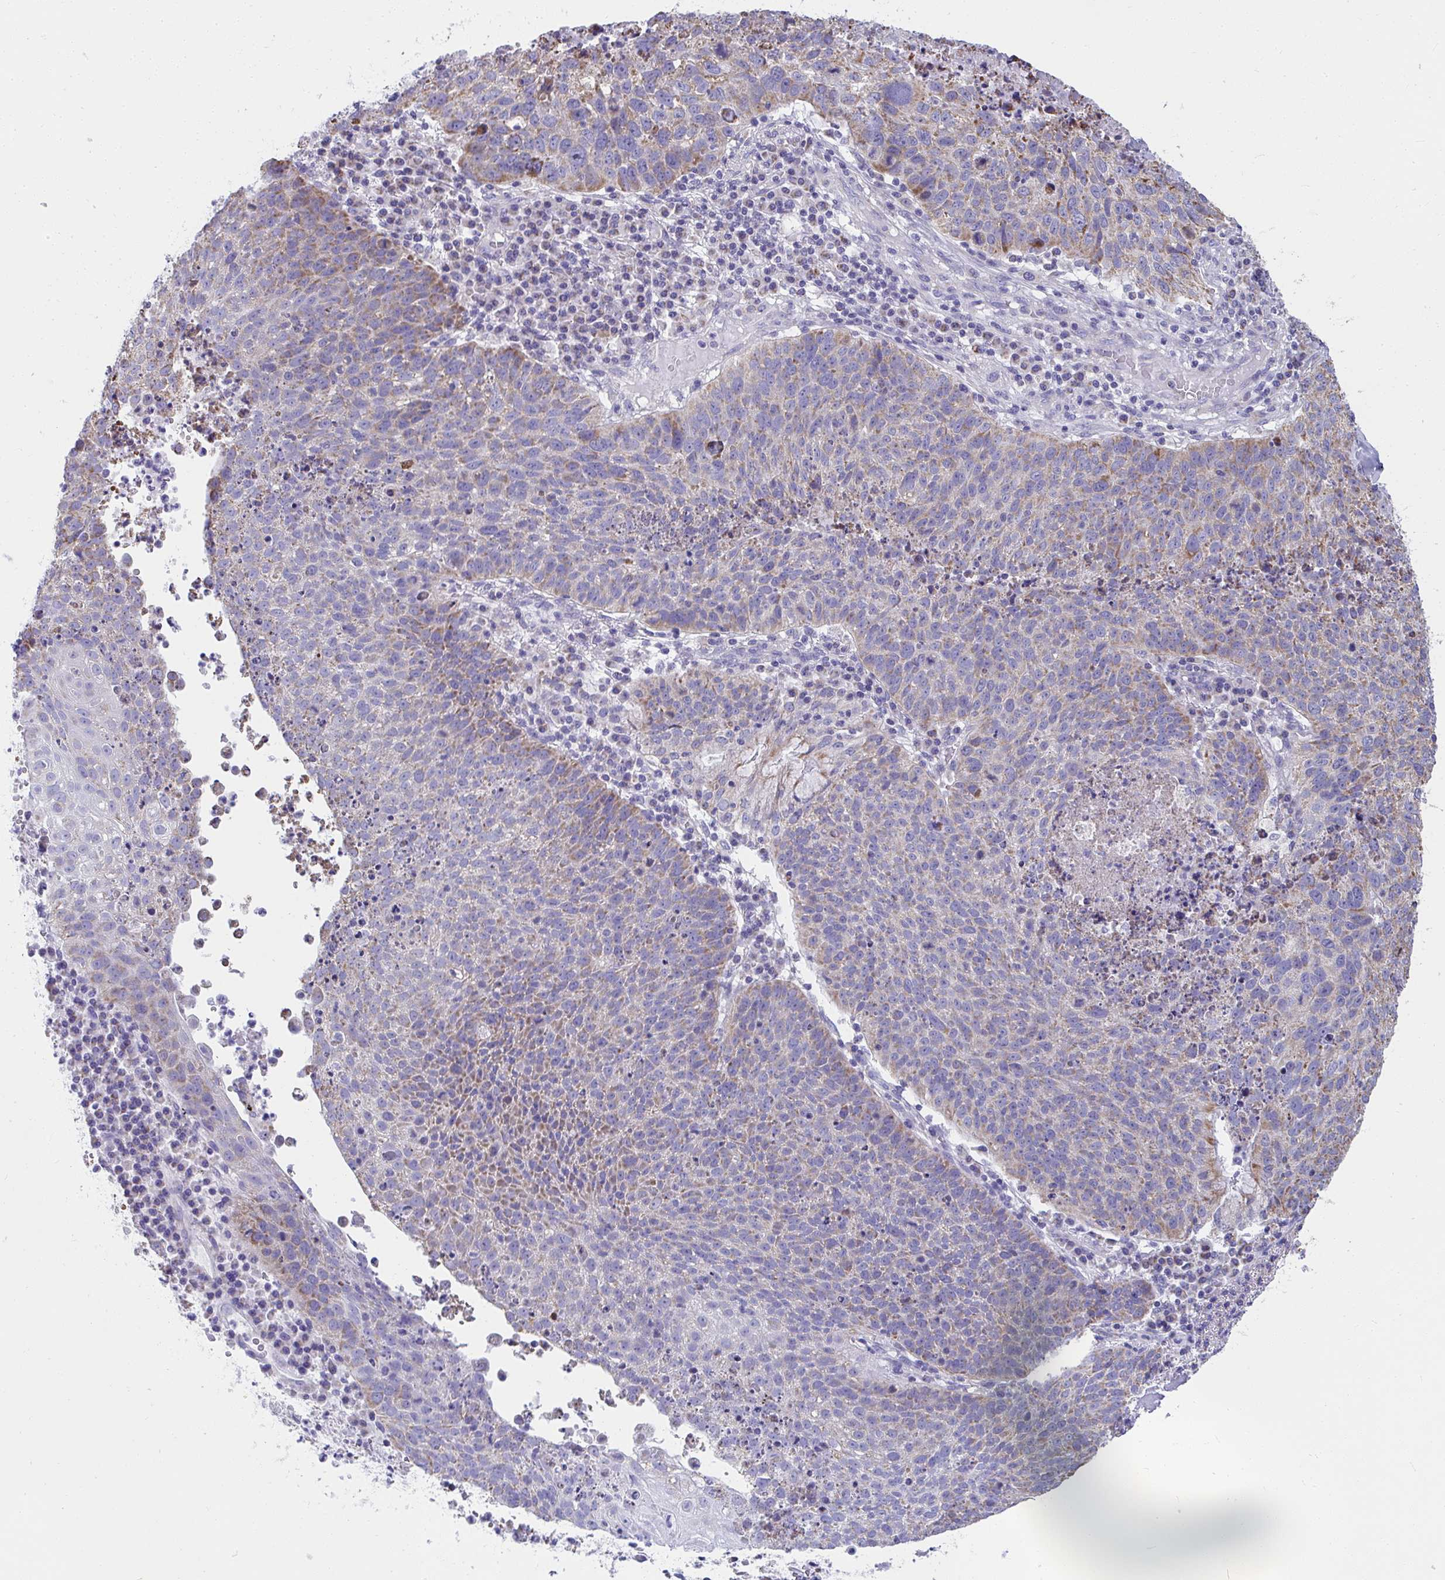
{"staining": {"intensity": "moderate", "quantity": "25%-75%", "location": "cytoplasmic/membranous"}, "tissue": "lung cancer", "cell_type": "Tumor cells", "image_type": "cancer", "snomed": [{"axis": "morphology", "description": "Squamous cell carcinoma, NOS"}, {"axis": "topography", "description": "Lung"}], "caption": "This histopathology image demonstrates IHC staining of squamous cell carcinoma (lung), with medium moderate cytoplasmic/membranous staining in about 25%-75% of tumor cells.", "gene": "SLC6A1", "patient": {"sex": "male", "age": 63}}